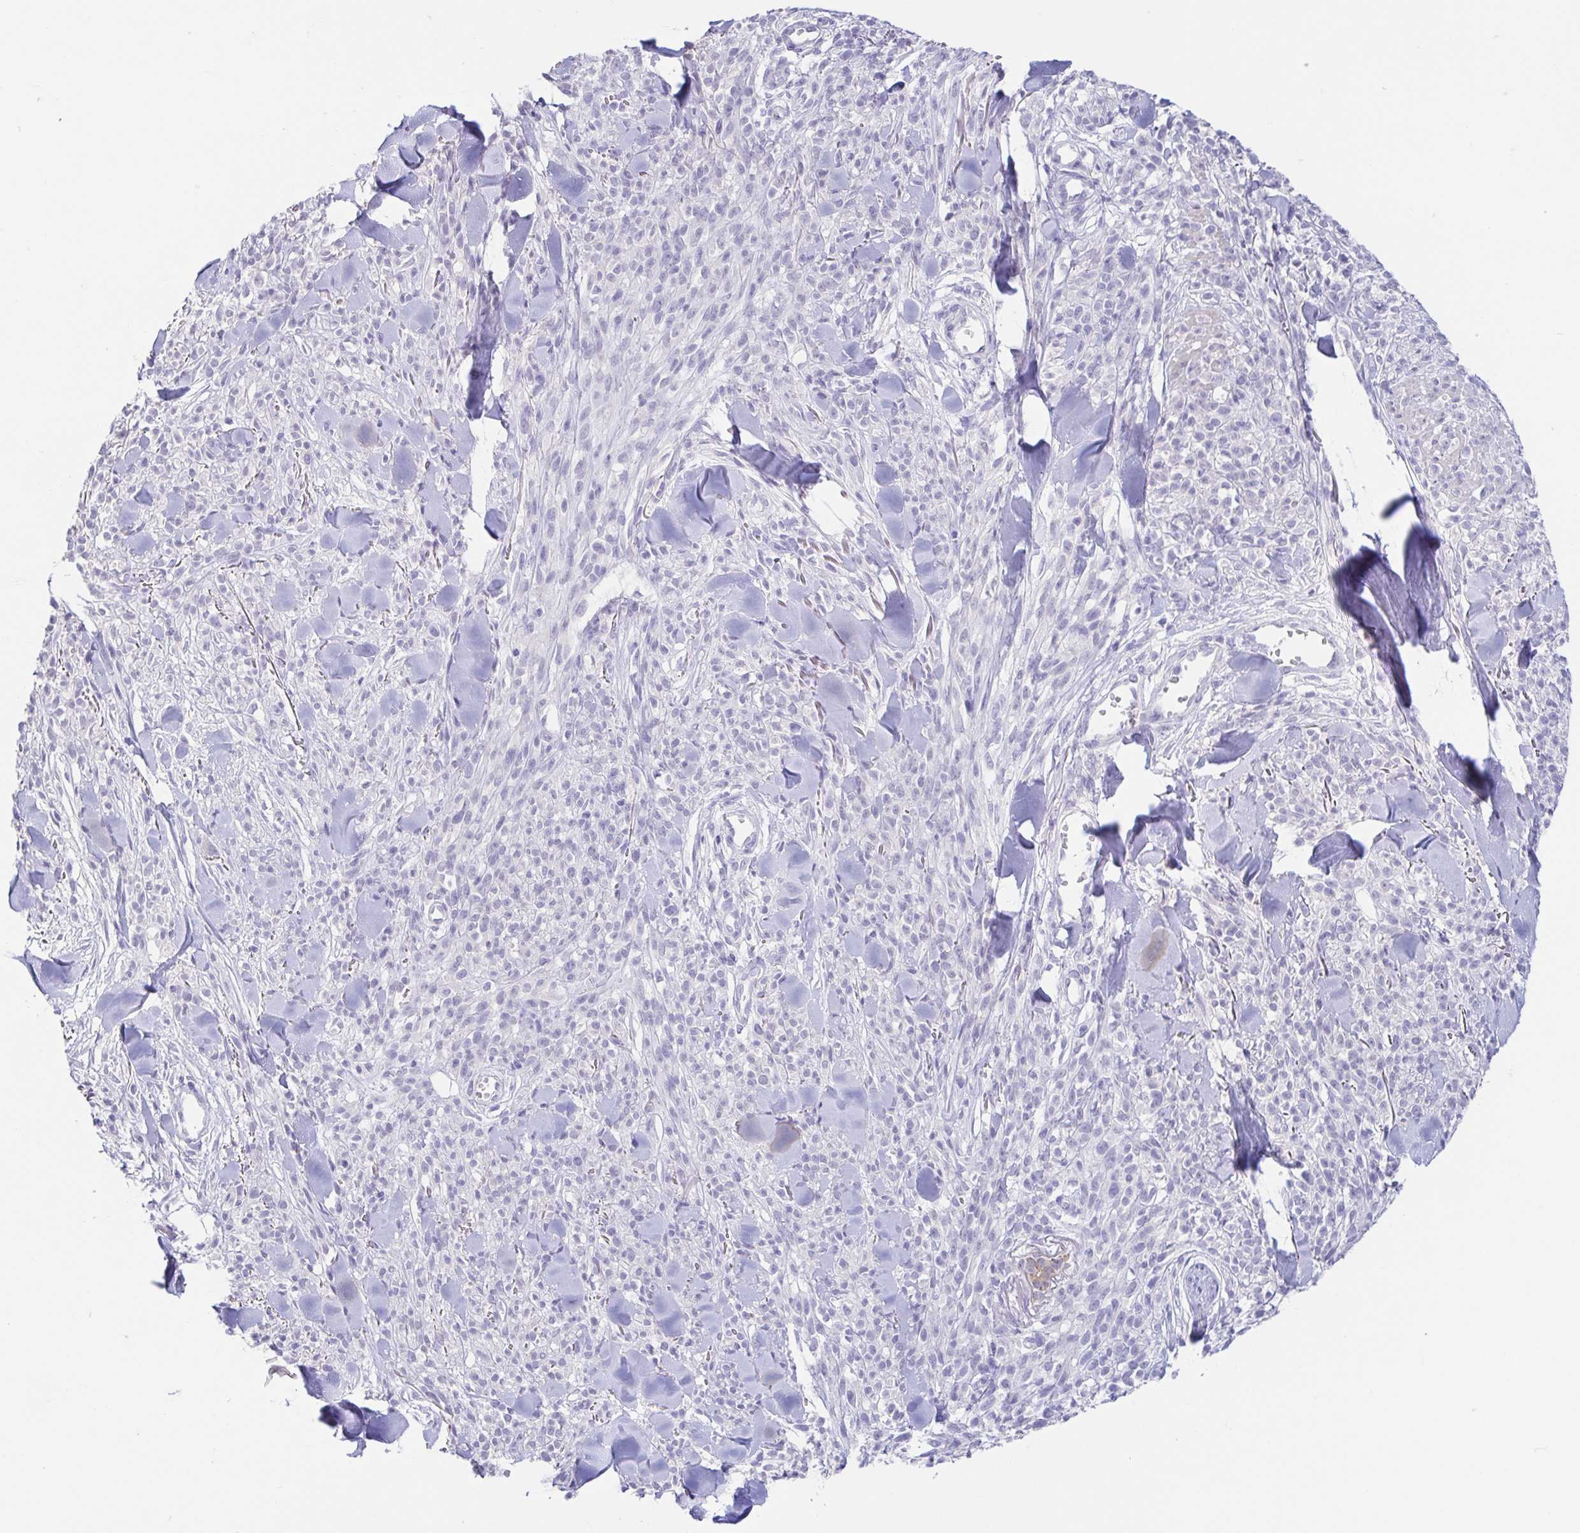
{"staining": {"intensity": "negative", "quantity": "none", "location": "none"}, "tissue": "melanoma", "cell_type": "Tumor cells", "image_type": "cancer", "snomed": [{"axis": "morphology", "description": "Malignant melanoma, NOS"}, {"axis": "topography", "description": "Skin"}, {"axis": "topography", "description": "Skin of trunk"}], "caption": "Immunohistochemistry (IHC) micrograph of human melanoma stained for a protein (brown), which reveals no expression in tumor cells.", "gene": "FABP3", "patient": {"sex": "male", "age": 74}}